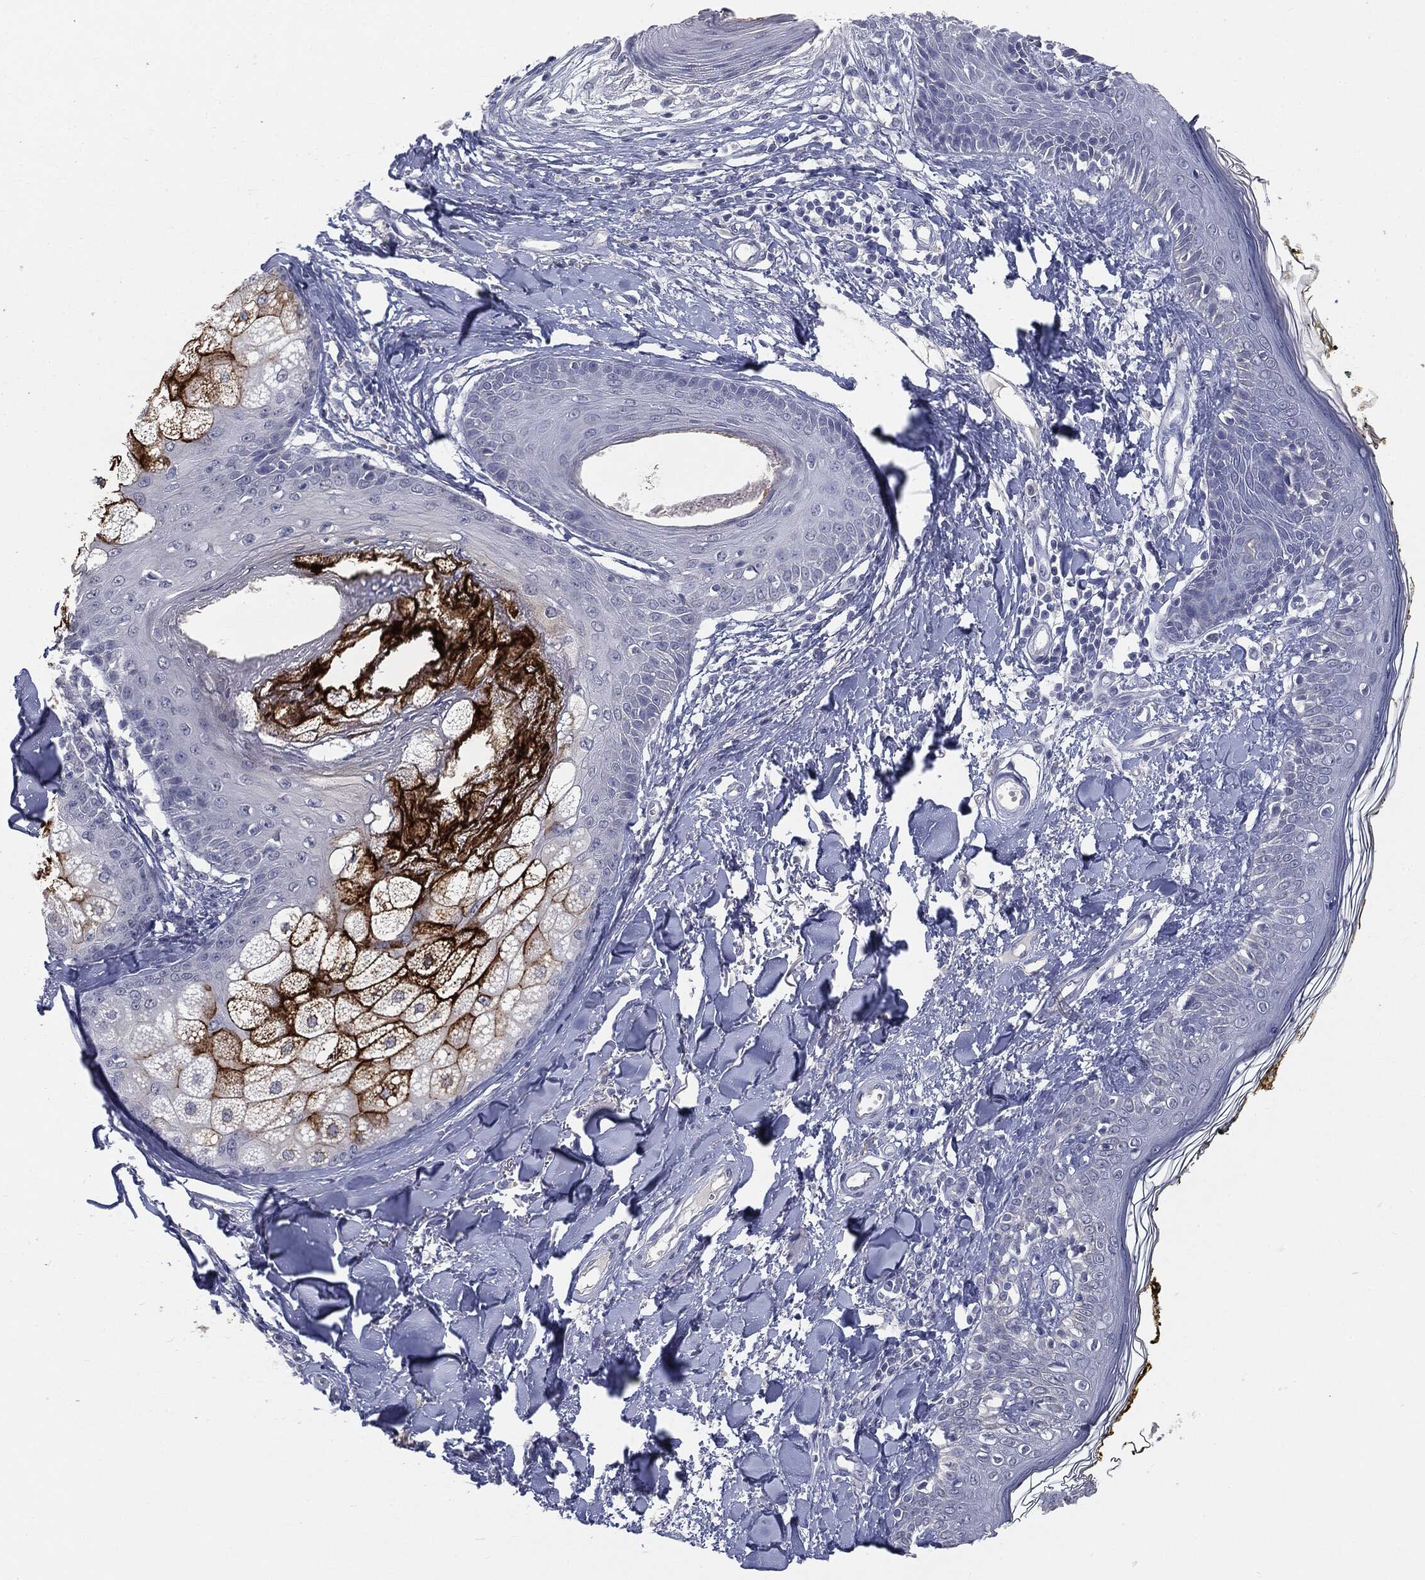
{"staining": {"intensity": "negative", "quantity": "none", "location": "none"}, "tissue": "skin", "cell_type": "Fibroblasts", "image_type": "normal", "snomed": [{"axis": "morphology", "description": "Normal tissue, NOS"}, {"axis": "topography", "description": "Skin"}], "caption": "This is a photomicrograph of IHC staining of unremarkable skin, which shows no staining in fibroblasts.", "gene": "MUC1", "patient": {"sex": "male", "age": 76}}